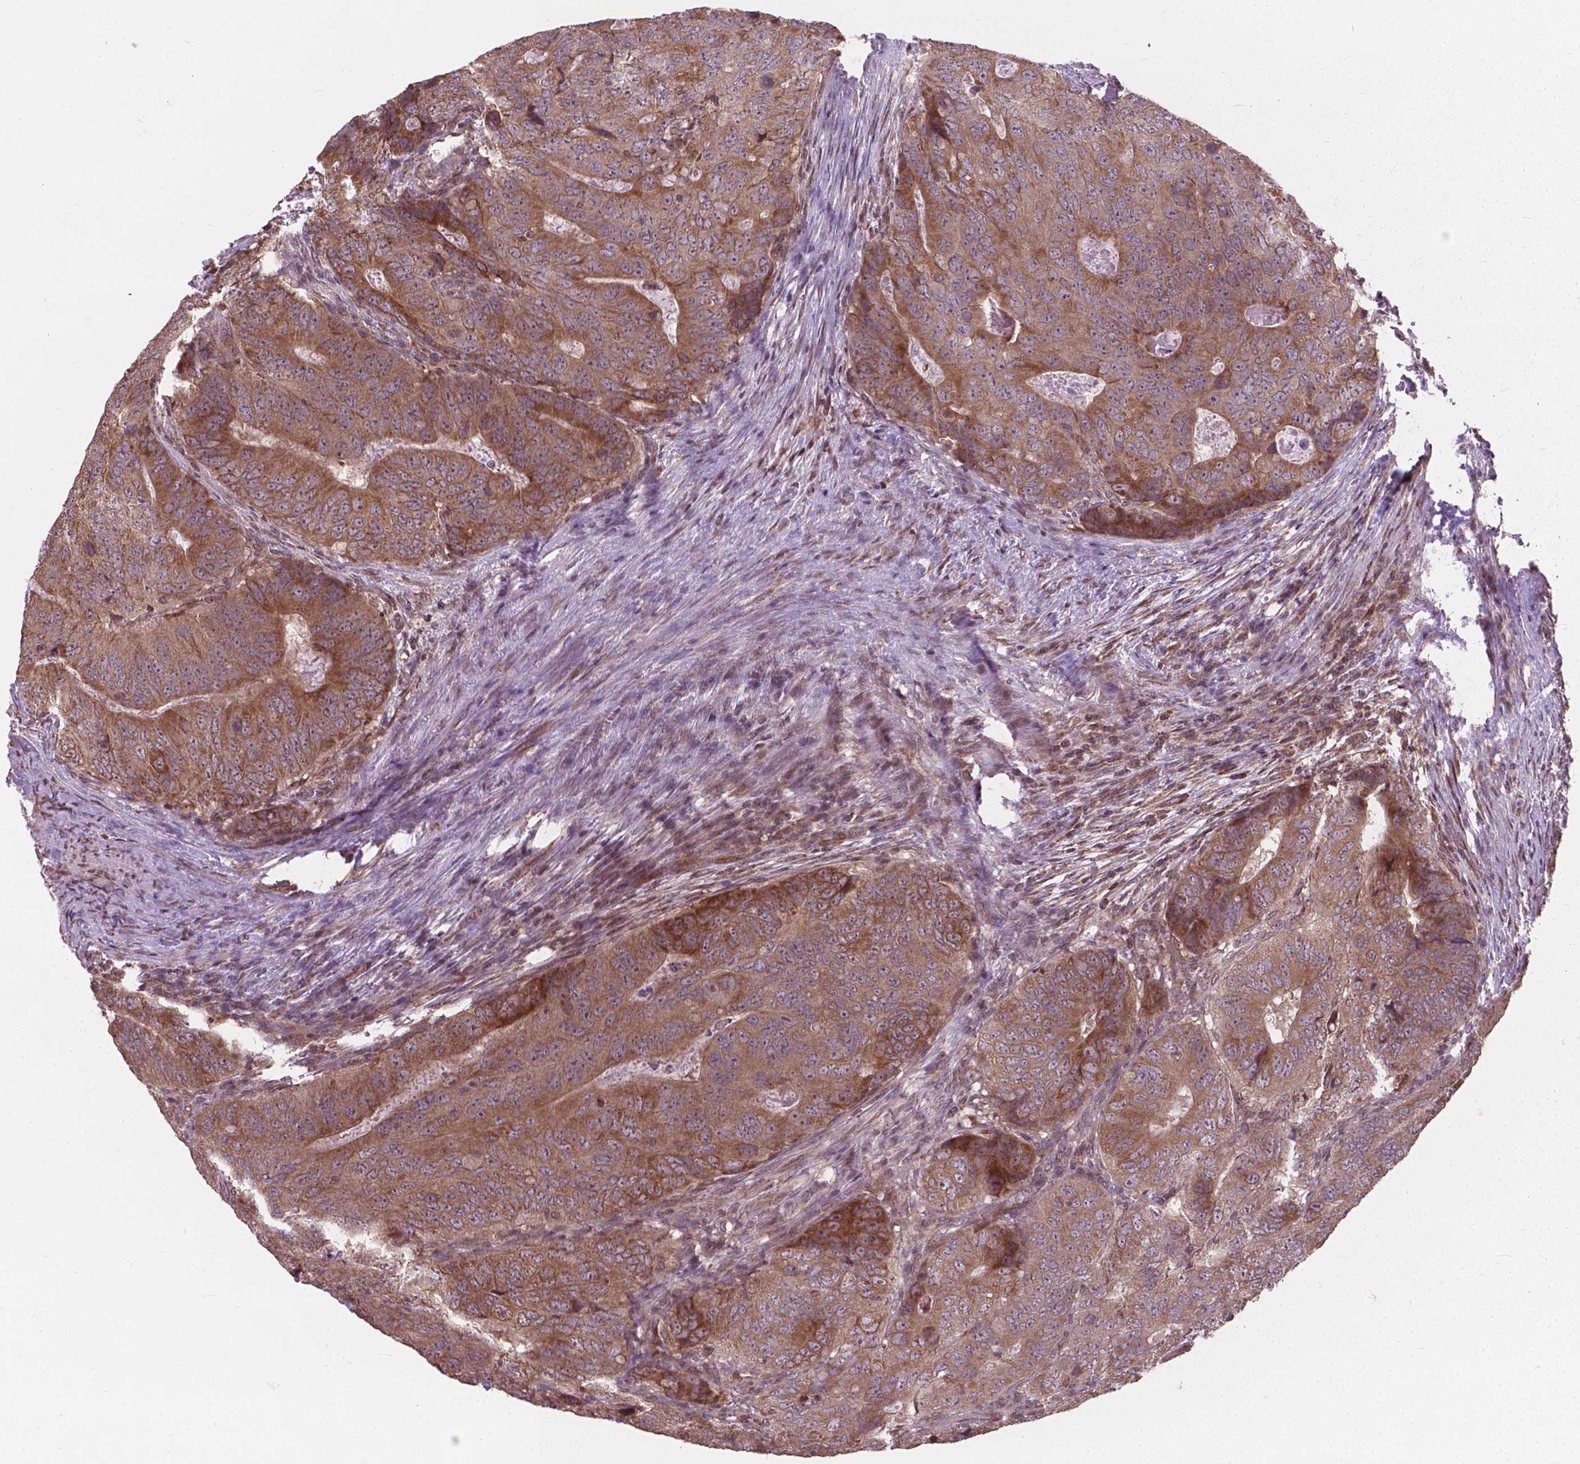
{"staining": {"intensity": "moderate", "quantity": "25%-75%", "location": "cytoplasmic/membranous"}, "tissue": "colorectal cancer", "cell_type": "Tumor cells", "image_type": "cancer", "snomed": [{"axis": "morphology", "description": "Adenocarcinoma, NOS"}, {"axis": "topography", "description": "Colon"}], "caption": "Tumor cells reveal moderate cytoplasmic/membranous staining in approximately 25%-75% of cells in colorectal cancer (adenocarcinoma). The staining is performed using DAB (3,3'-diaminobenzidine) brown chromogen to label protein expression. The nuclei are counter-stained blue using hematoxylin.", "gene": "MRPL33", "patient": {"sex": "male", "age": 79}}